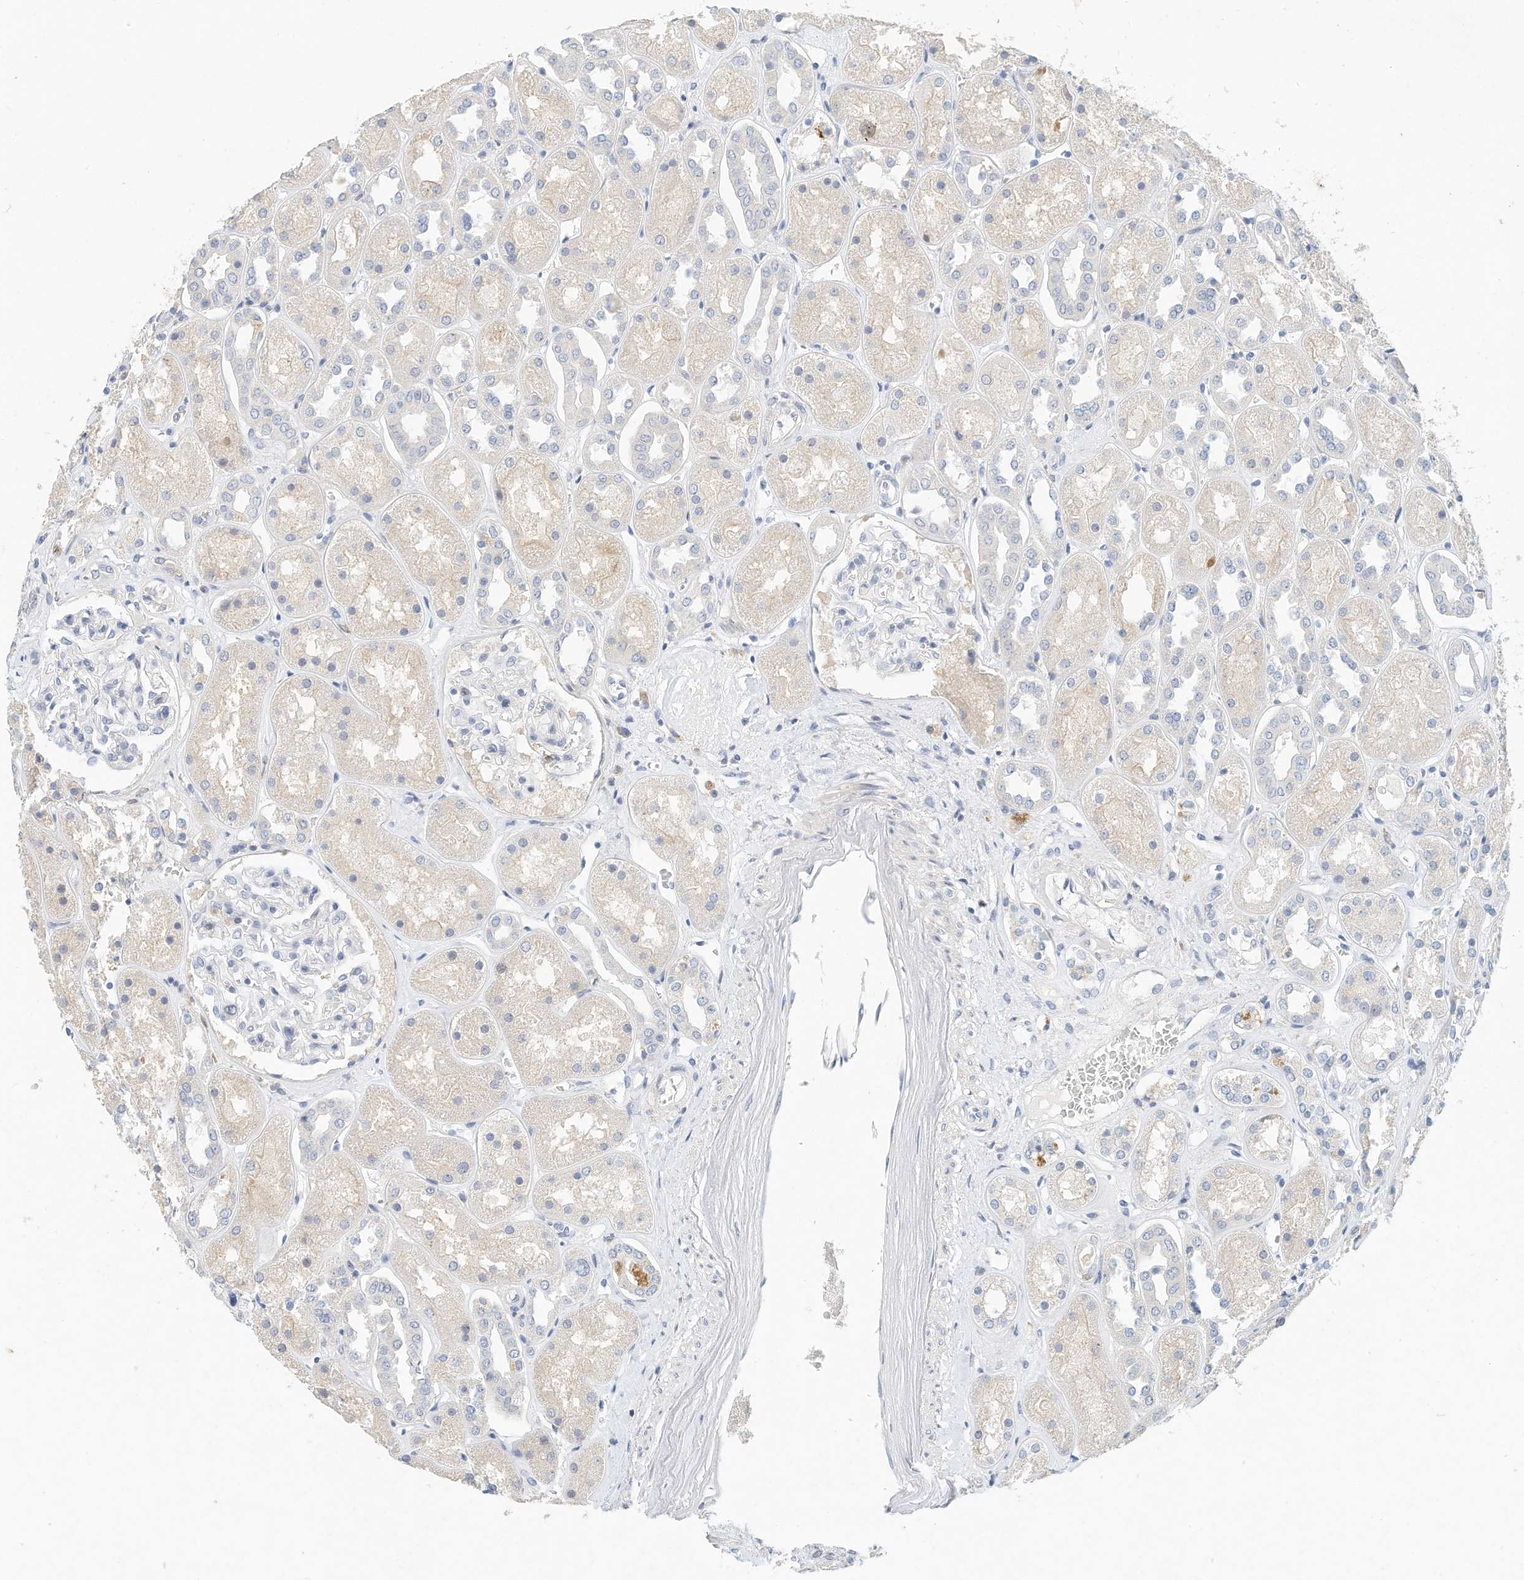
{"staining": {"intensity": "negative", "quantity": "none", "location": "none"}, "tissue": "kidney", "cell_type": "Cells in glomeruli", "image_type": "normal", "snomed": [{"axis": "morphology", "description": "Normal tissue, NOS"}, {"axis": "topography", "description": "Kidney"}], "caption": "IHC of unremarkable kidney exhibits no positivity in cells in glomeruli. (IHC, brightfield microscopy, high magnification).", "gene": "MICAL1", "patient": {"sex": "male", "age": 70}}